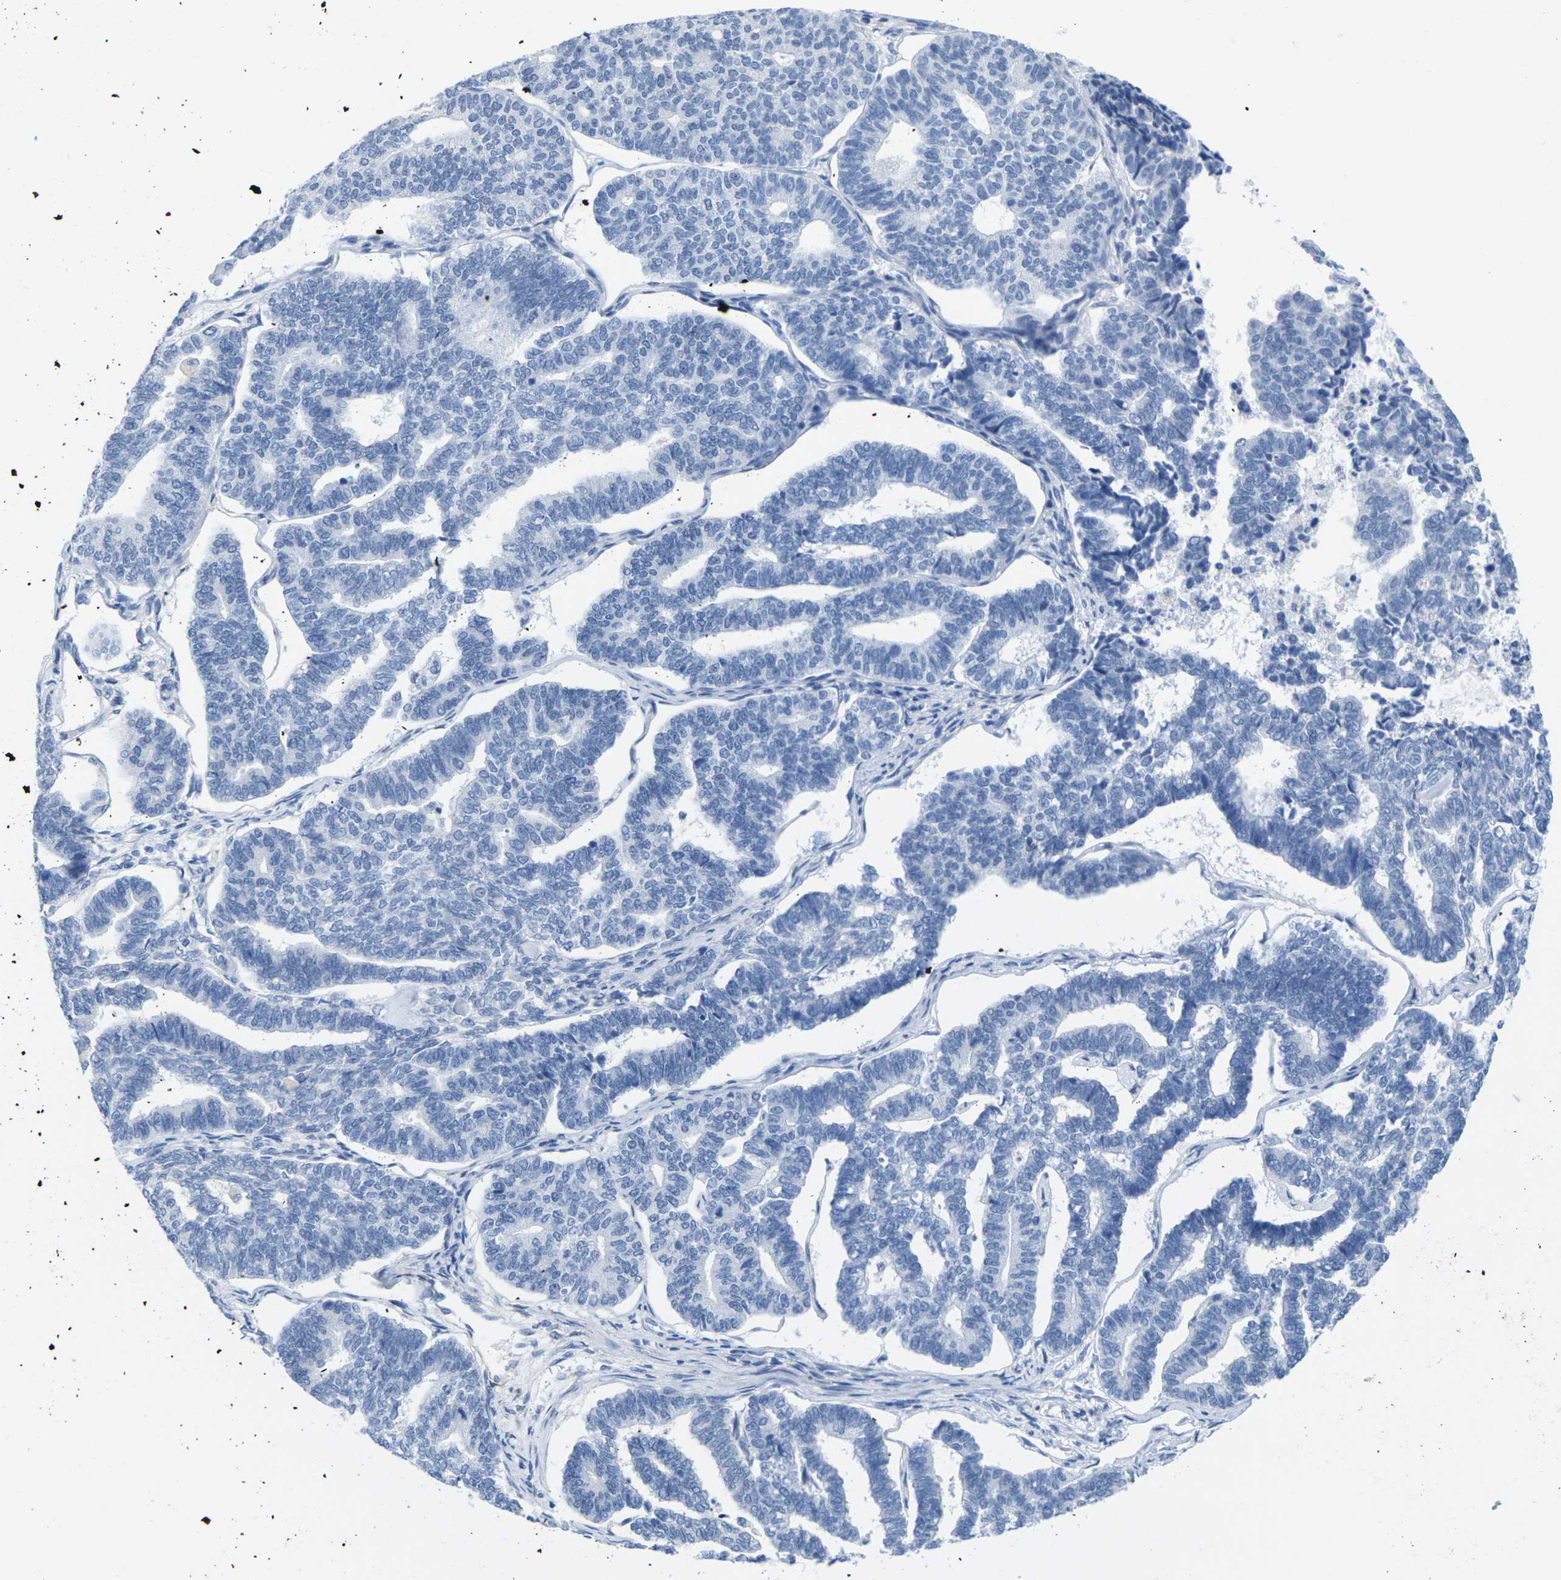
{"staining": {"intensity": "negative", "quantity": "none", "location": "none"}, "tissue": "endometrial cancer", "cell_type": "Tumor cells", "image_type": "cancer", "snomed": [{"axis": "morphology", "description": "Adenocarcinoma, NOS"}, {"axis": "topography", "description": "Endometrium"}], "caption": "An immunohistochemistry (IHC) micrograph of adenocarcinoma (endometrial) is shown. There is no staining in tumor cells of adenocarcinoma (endometrial).", "gene": "CNN1", "patient": {"sex": "female", "age": 70}}